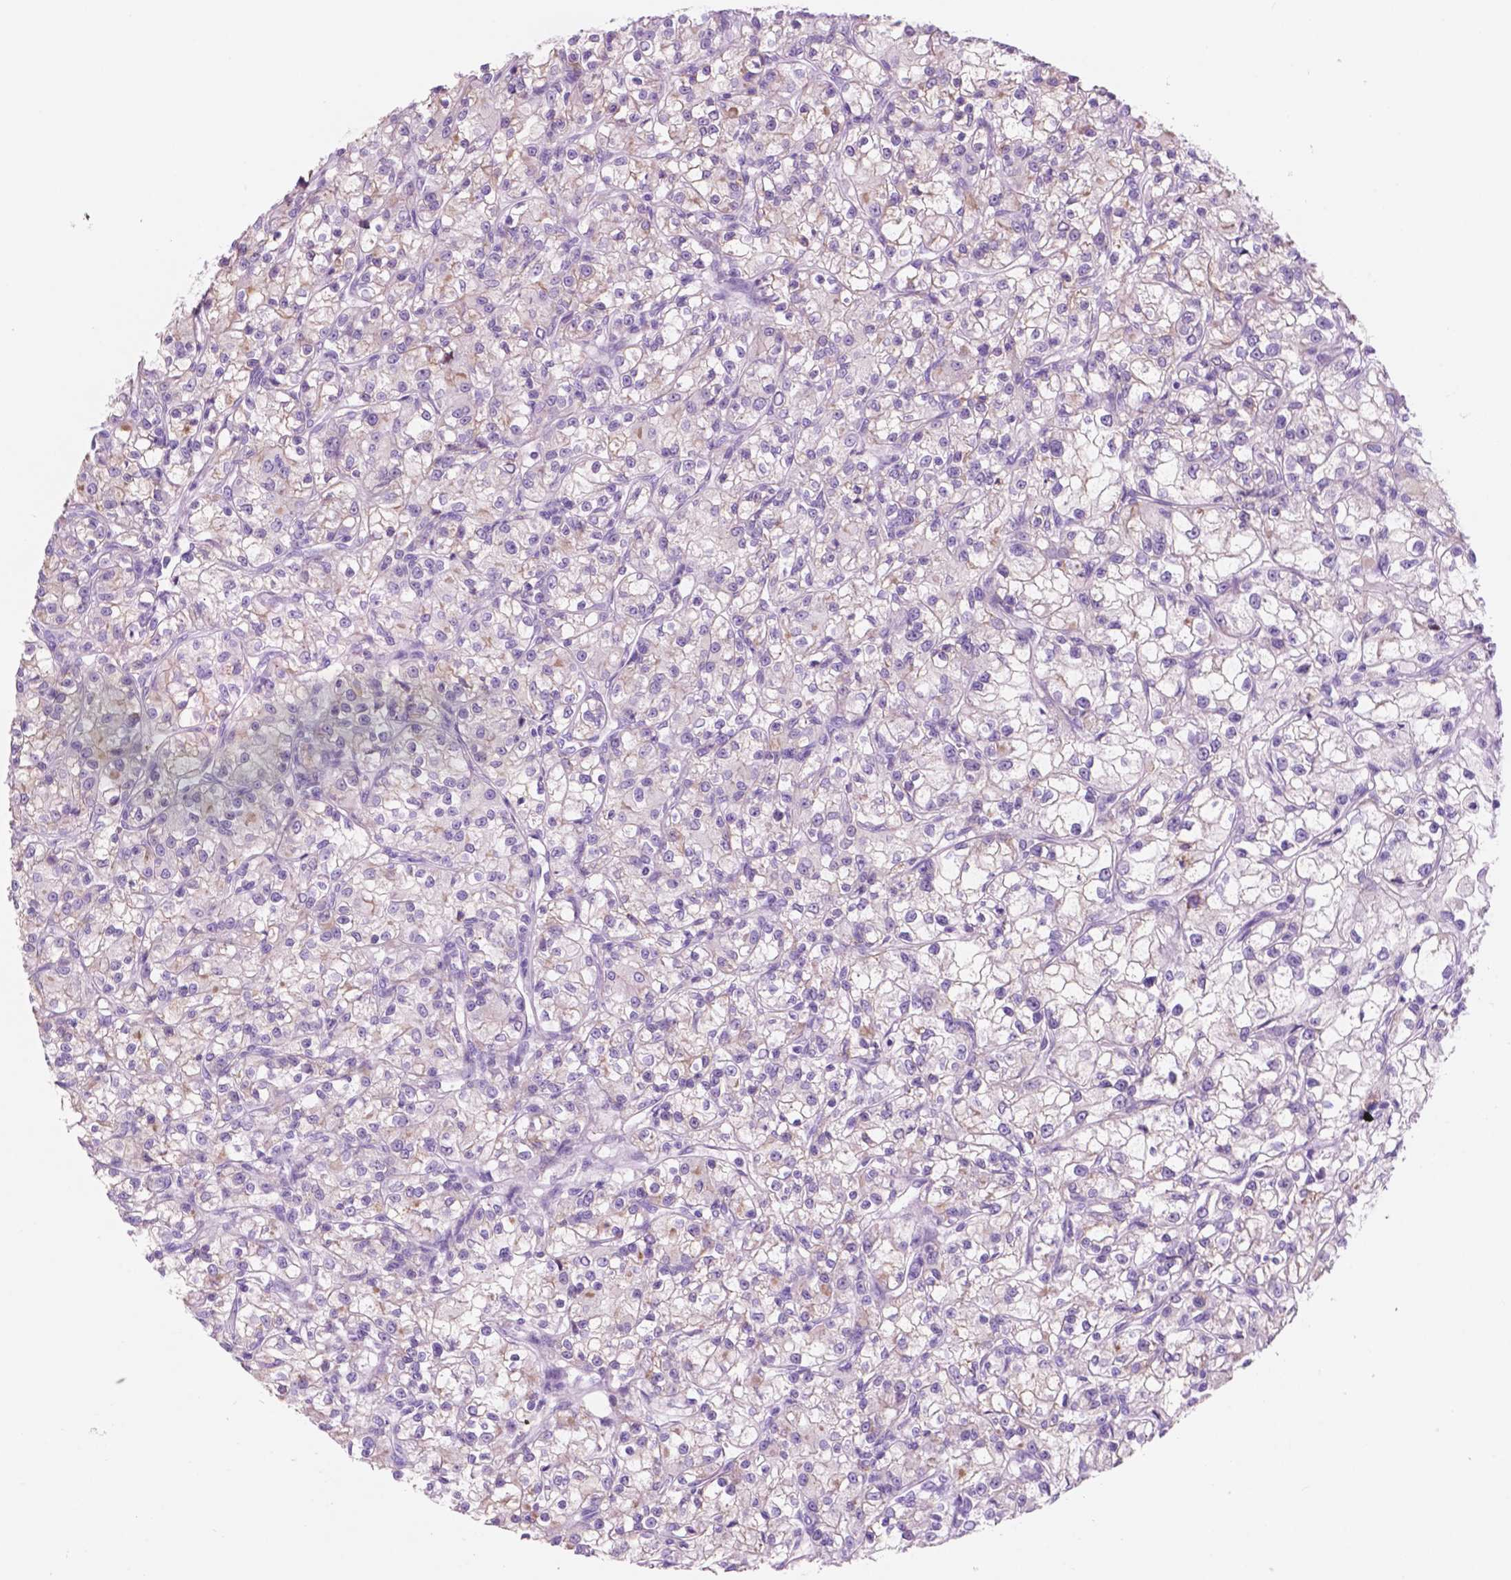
{"staining": {"intensity": "weak", "quantity": "<25%", "location": "cytoplasmic/membranous"}, "tissue": "renal cancer", "cell_type": "Tumor cells", "image_type": "cancer", "snomed": [{"axis": "morphology", "description": "Adenocarcinoma, NOS"}, {"axis": "topography", "description": "Kidney"}], "caption": "Human renal cancer stained for a protein using immunohistochemistry (IHC) exhibits no positivity in tumor cells.", "gene": "CUZD1", "patient": {"sex": "female", "age": 59}}